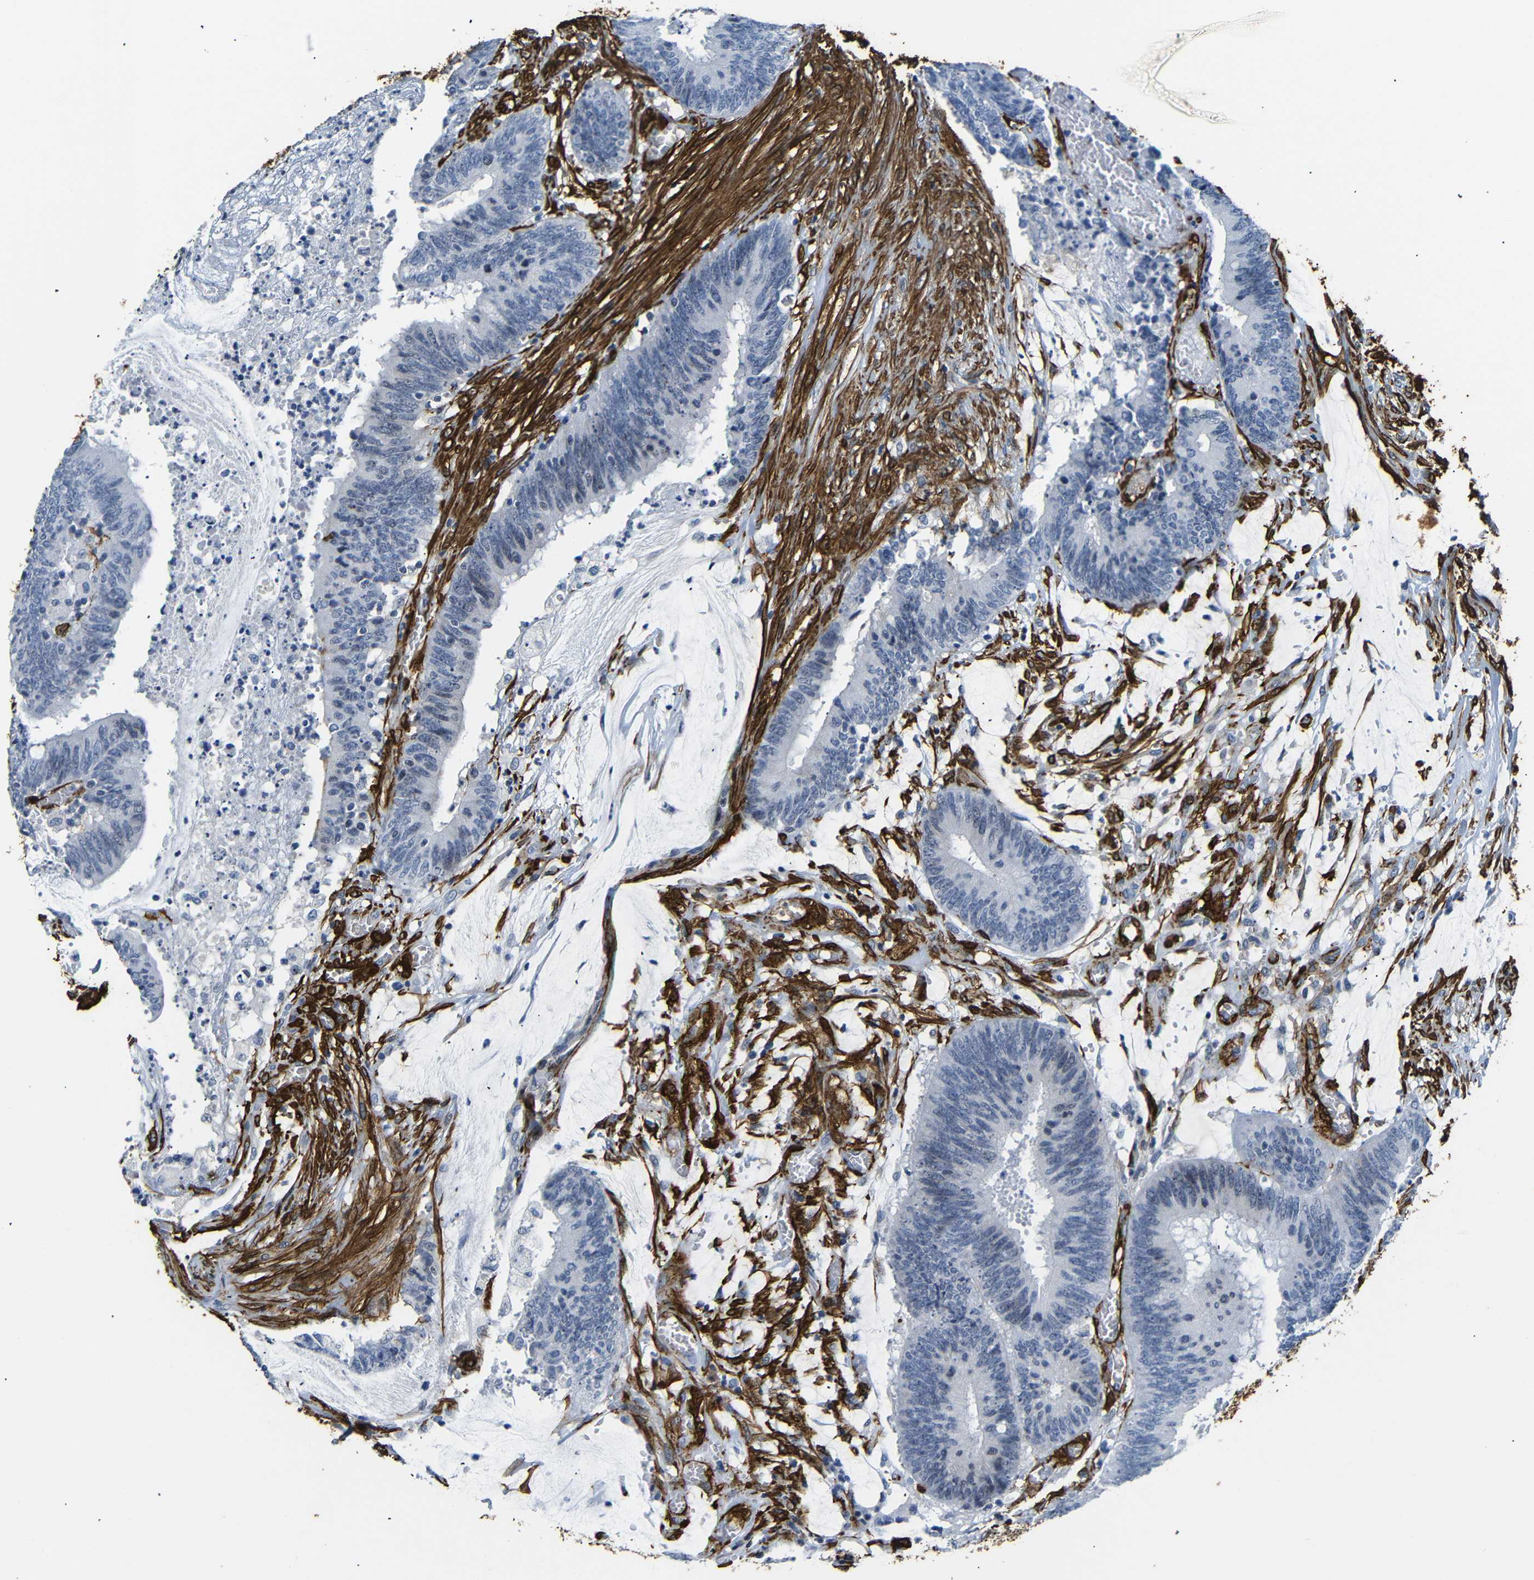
{"staining": {"intensity": "negative", "quantity": "none", "location": "none"}, "tissue": "colorectal cancer", "cell_type": "Tumor cells", "image_type": "cancer", "snomed": [{"axis": "morphology", "description": "Adenocarcinoma, NOS"}, {"axis": "topography", "description": "Rectum"}], "caption": "IHC of human colorectal cancer shows no expression in tumor cells.", "gene": "ACTA2", "patient": {"sex": "female", "age": 66}}